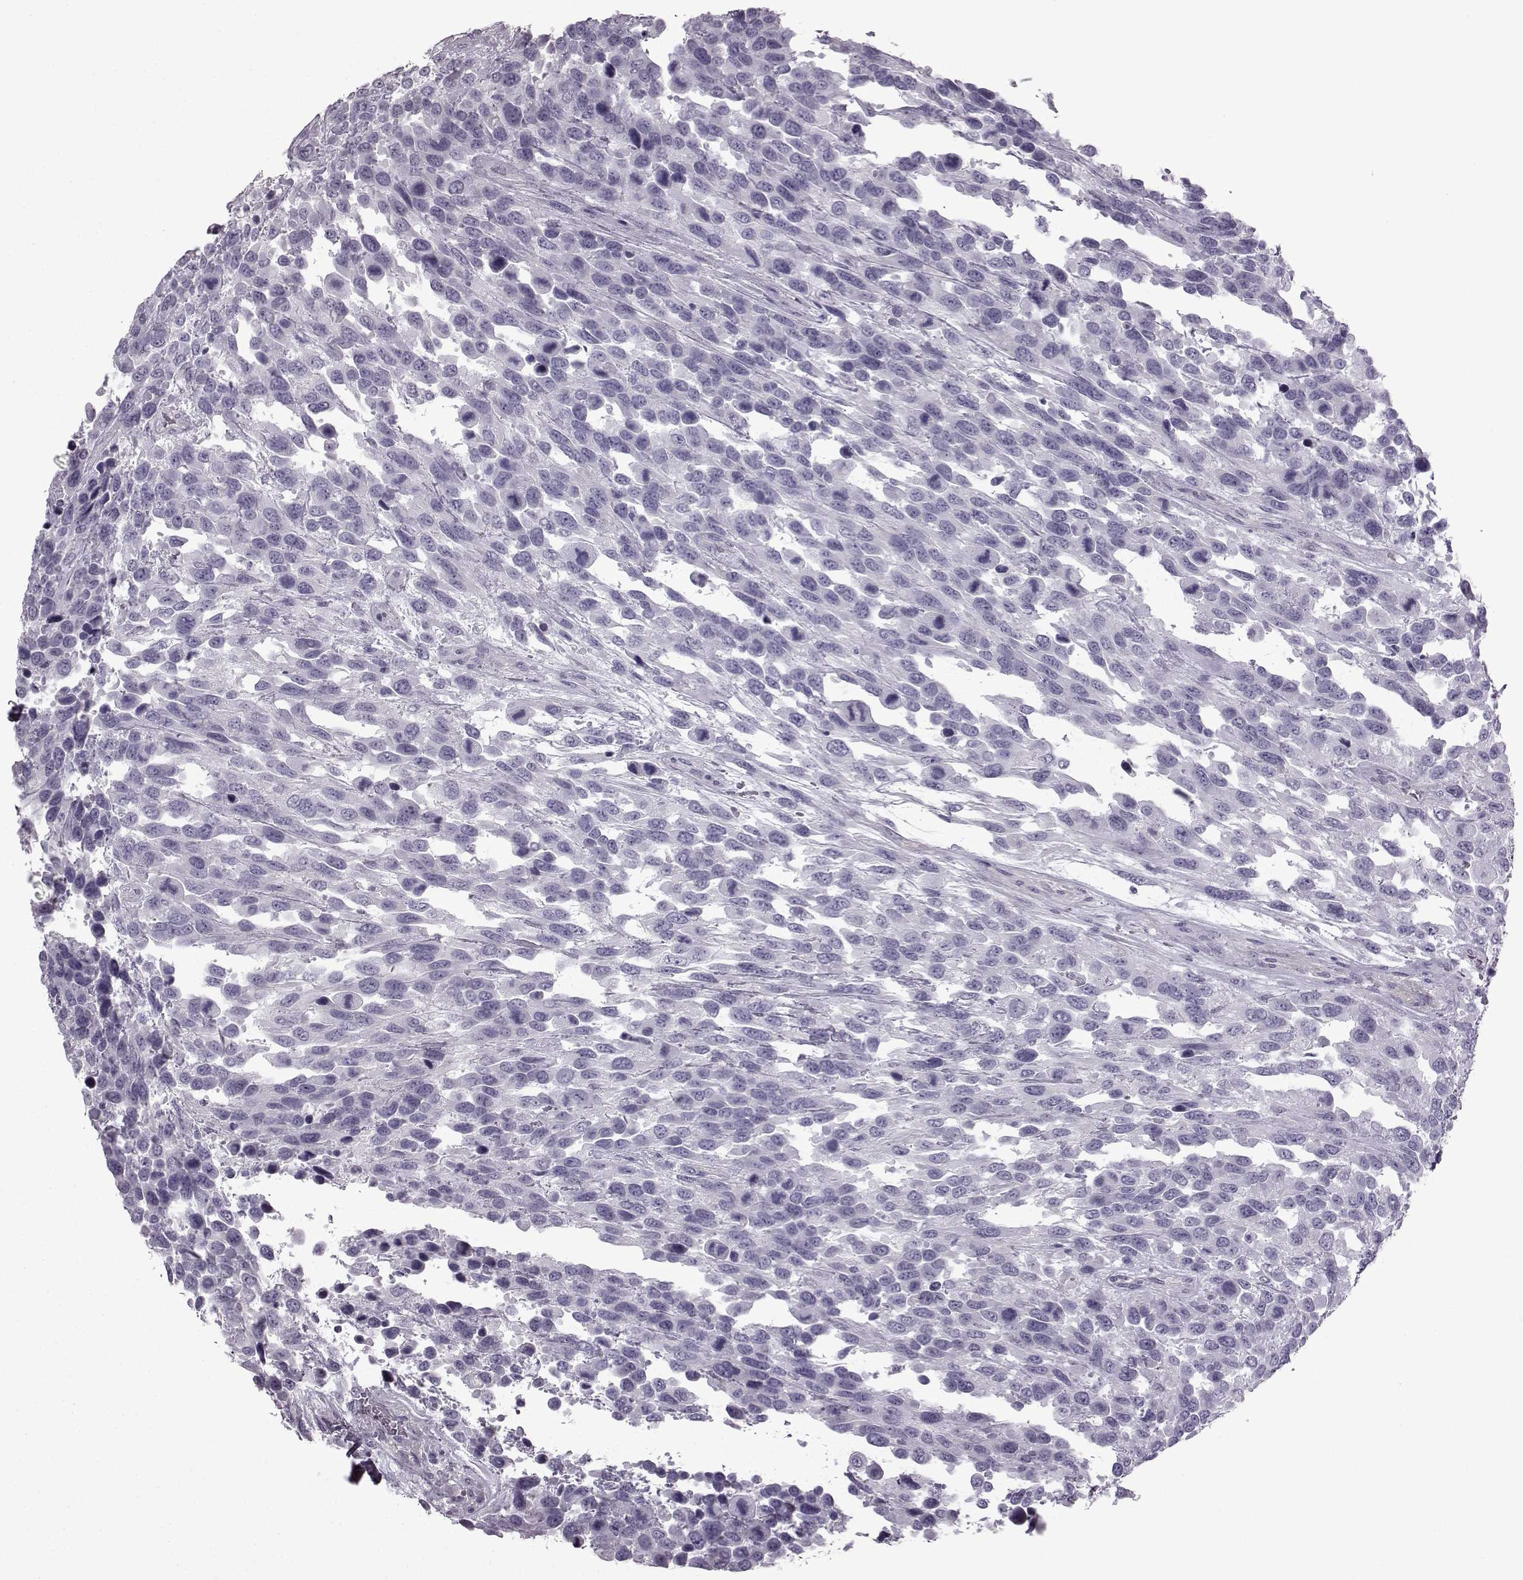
{"staining": {"intensity": "negative", "quantity": "none", "location": "none"}, "tissue": "urothelial cancer", "cell_type": "Tumor cells", "image_type": "cancer", "snomed": [{"axis": "morphology", "description": "Urothelial carcinoma, High grade"}, {"axis": "topography", "description": "Urinary bladder"}], "caption": "Tumor cells are negative for protein expression in human high-grade urothelial carcinoma. Nuclei are stained in blue.", "gene": "SLC28A2", "patient": {"sex": "female", "age": 70}}